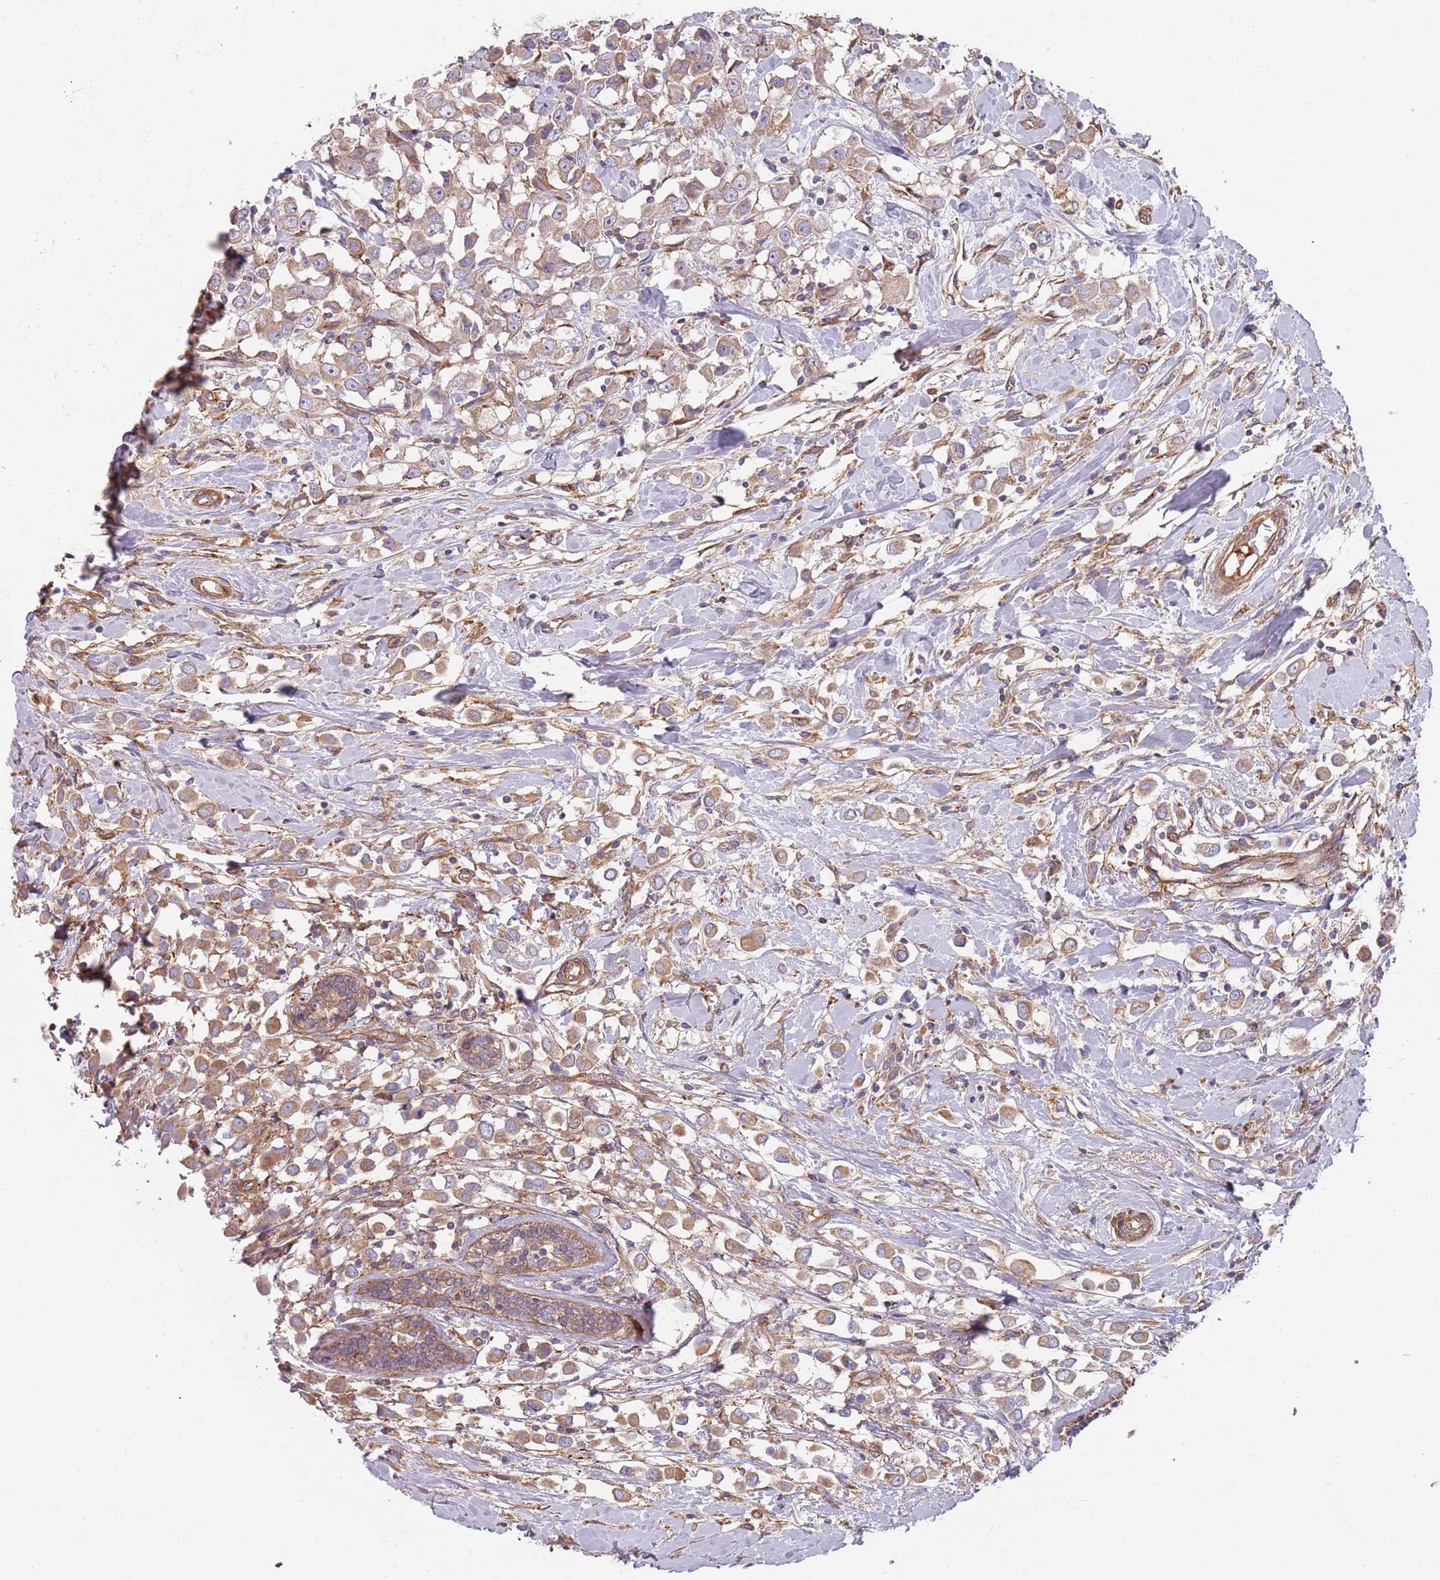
{"staining": {"intensity": "moderate", "quantity": ">75%", "location": "cytoplasmic/membranous"}, "tissue": "breast cancer", "cell_type": "Tumor cells", "image_type": "cancer", "snomed": [{"axis": "morphology", "description": "Duct carcinoma"}, {"axis": "topography", "description": "Breast"}], "caption": "Breast cancer stained with a protein marker shows moderate staining in tumor cells.", "gene": "SPDL1", "patient": {"sex": "female", "age": 61}}